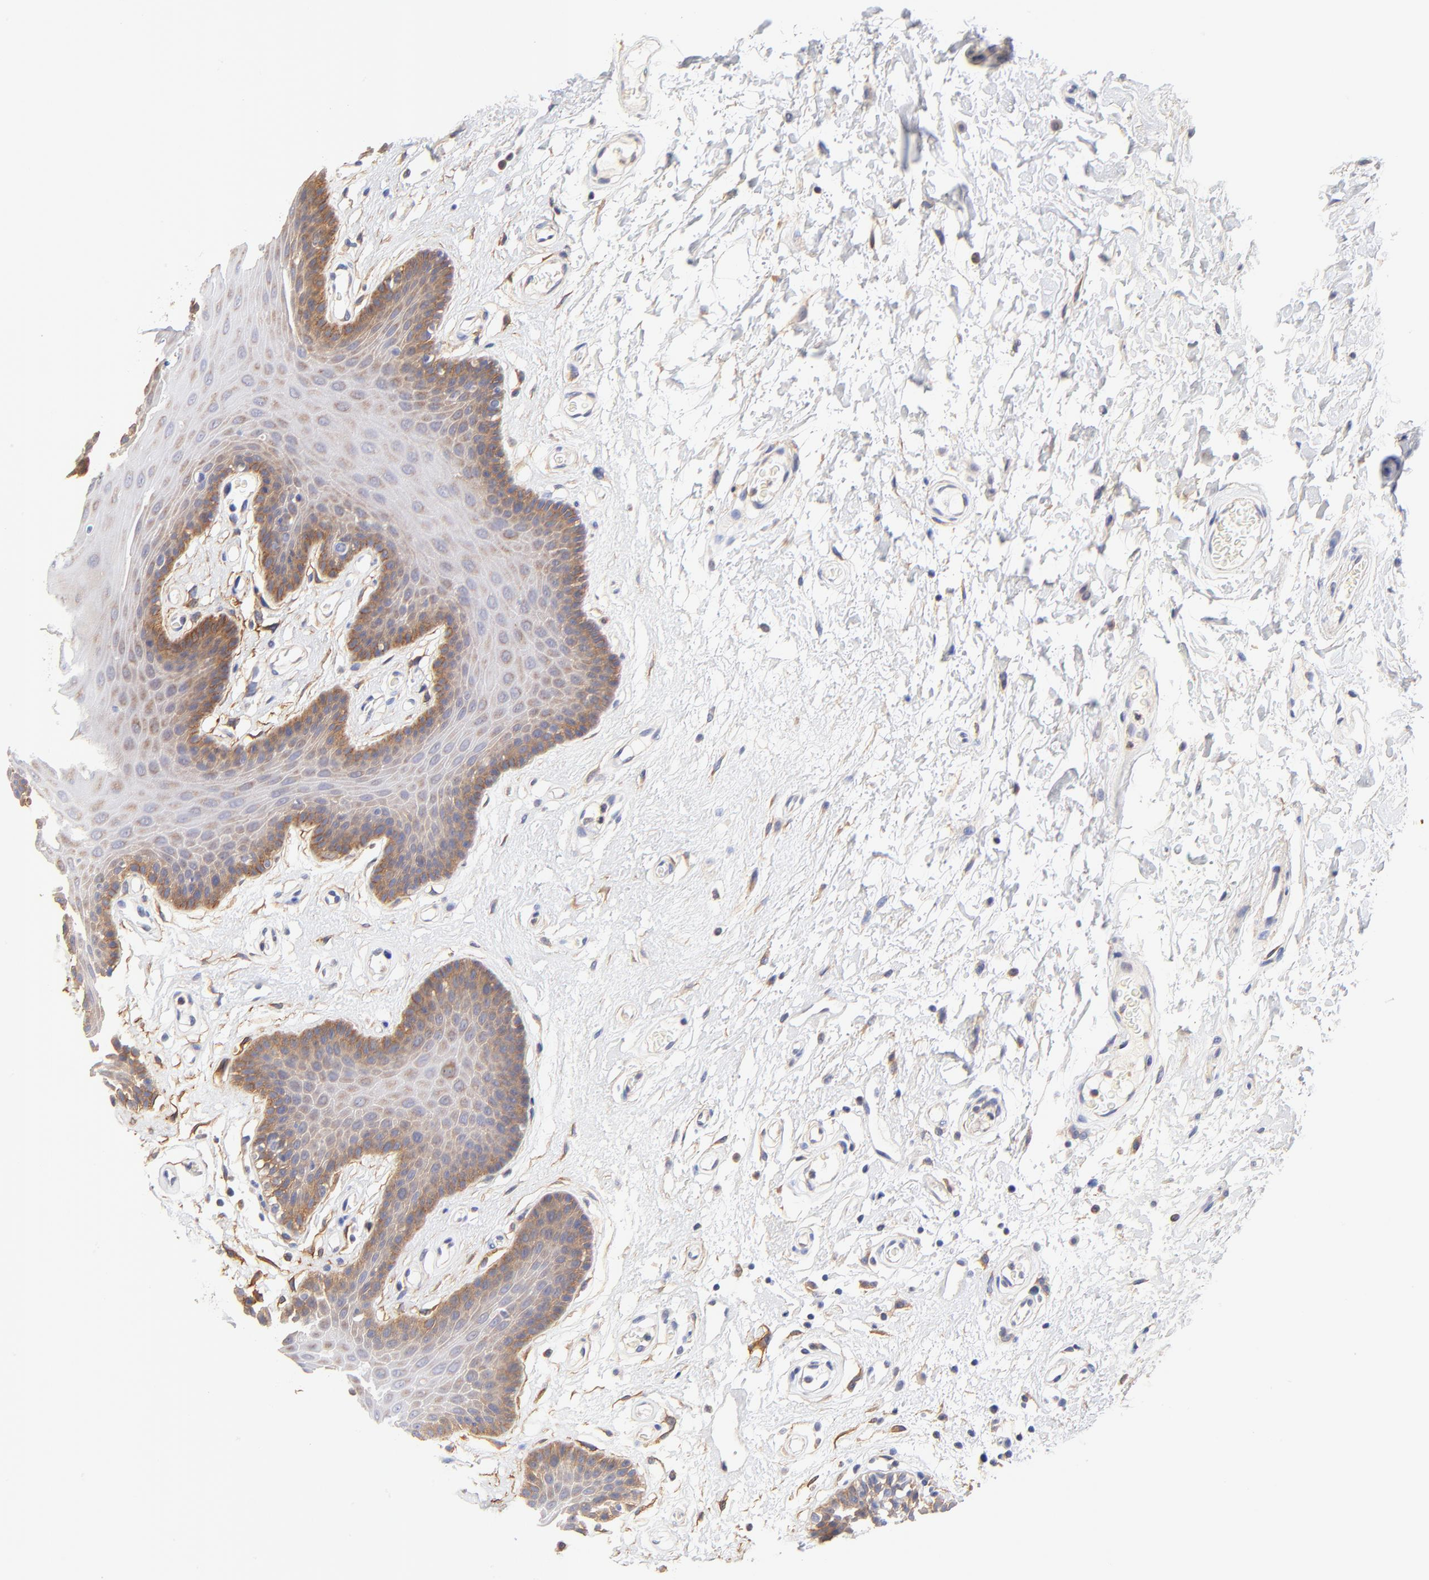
{"staining": {"intensity": "moderate", "quantity": "25%-75%", "location": "cytoplasmic/membranous"}, "tissue": "oral mucosa", "cell_type": "Squamous epithelial cells", "image_type": "normal", "snomed": [{"axis": "morphology", "description": "Normal tissue, NOS"}, {"axis": "morphology", "description": "Squamous cell carcinoma, NOS"}, {"axis": "topography", "description": "Skeletal muscle"}, {"axis": "topography", "description": "Oral tissue"}, {"axis": "topography", "description": "Head-Neck"}], "caption": "The photomicrograph demonstrates staining of normal oral mucosa, revealing moderate cytoplasmic/membranous protein positivity (brown color) within squamous epithelial cells.", "gene": "PTK7", "patient": {"sex": "male", "age": 71}}